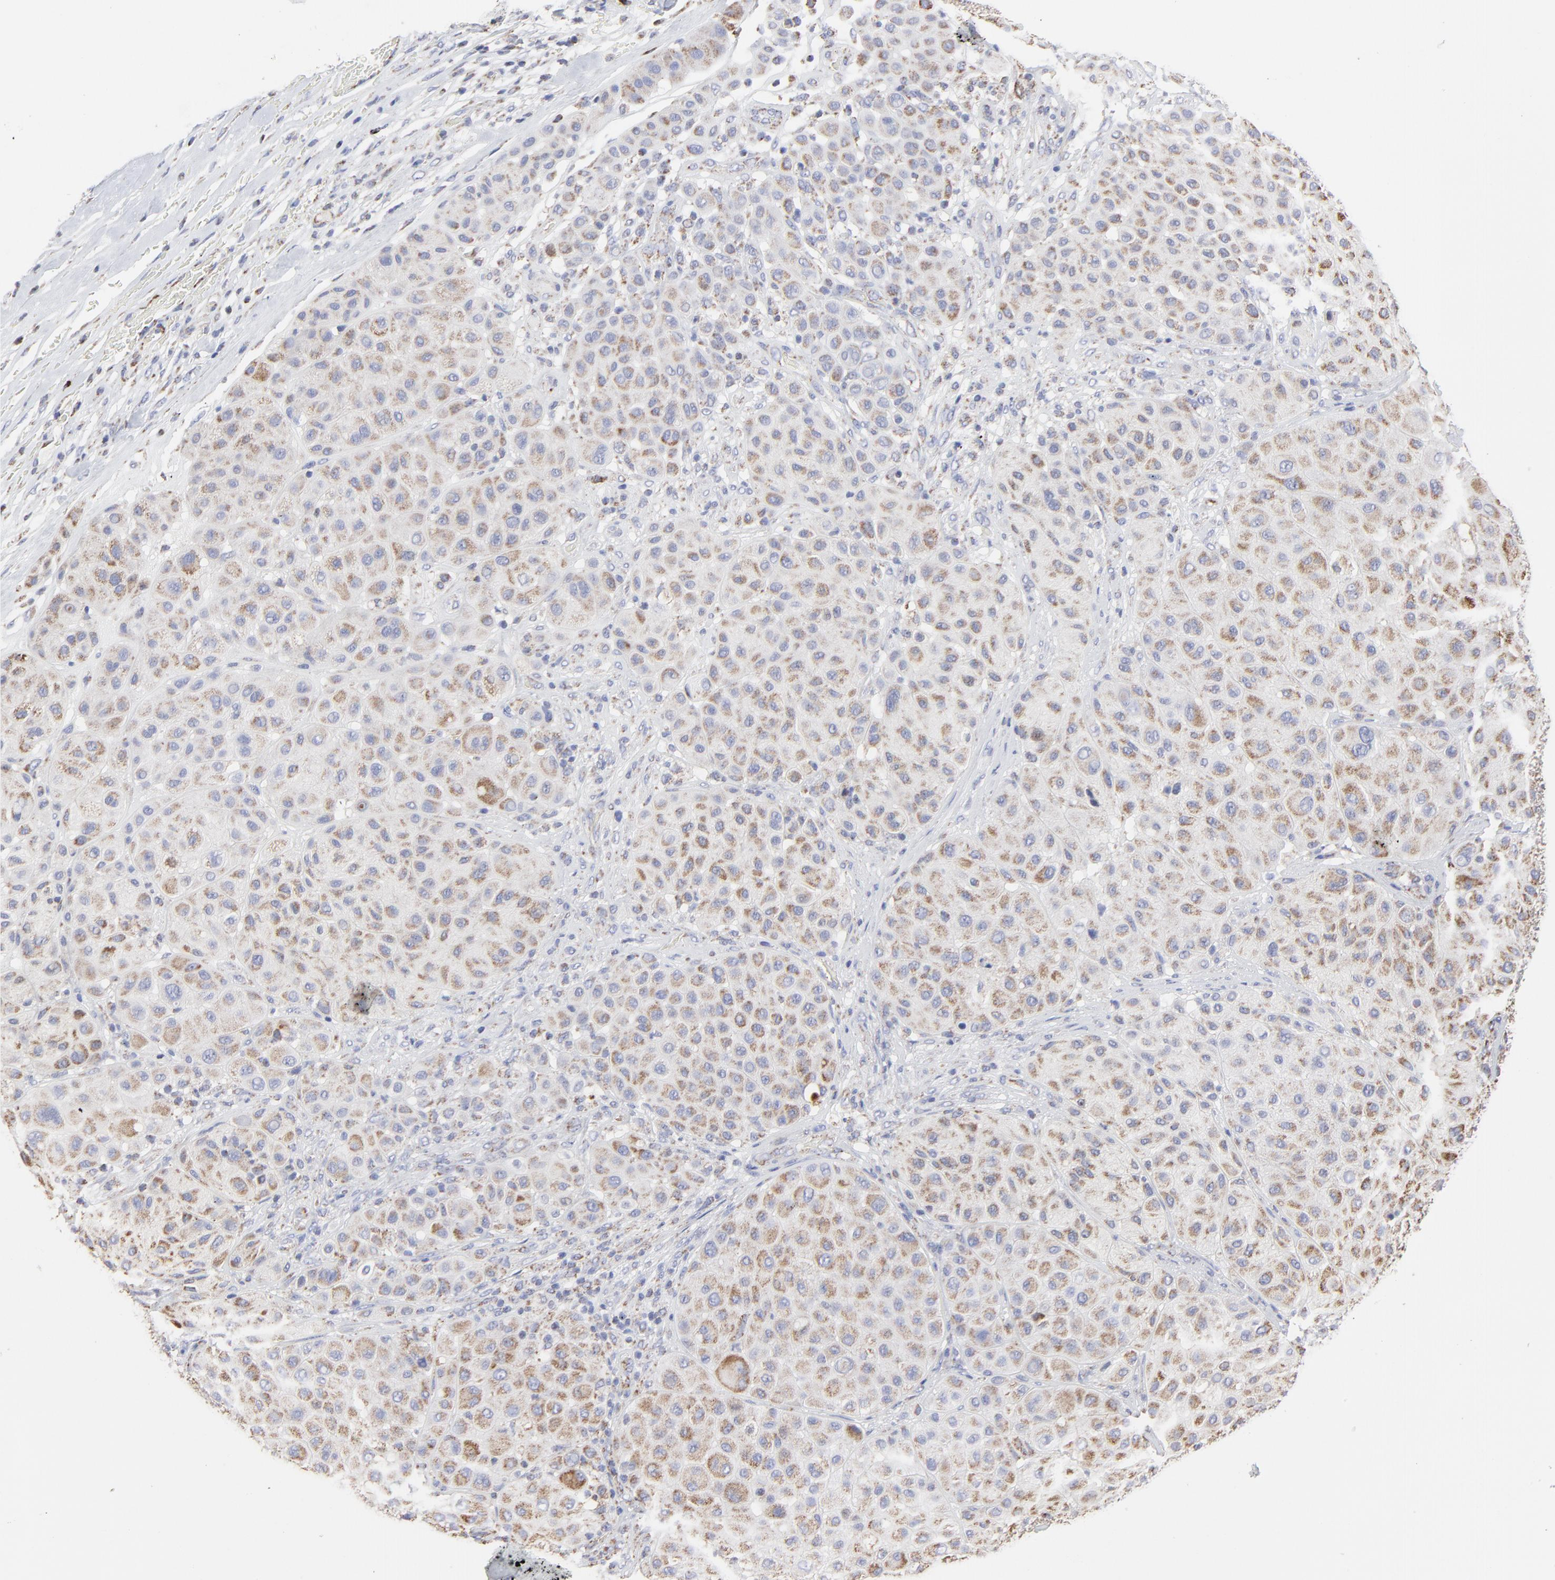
{"staining": {"intensity": "weak", "quantity": "<25%", "location": "cytoplasmic/membranous"}, "tissue": "melanoma", "cell_type": "Tumor cells", "image_type": "cancer", "snomed": [{"axis": "morphology", "description": "Normal tissue, NOS"}, {"axis": "morphology", "description": "Malignant melanoma, Metastatic site"}, {"axis": "topography", "description": "Skin"}], "caption": "Immunohistochemistry image of melanoma stained for a protein (brown), which shows no staining in tumor cells.", "gene": "PINK1", "patient": {"sex": "male", "age": 41}}